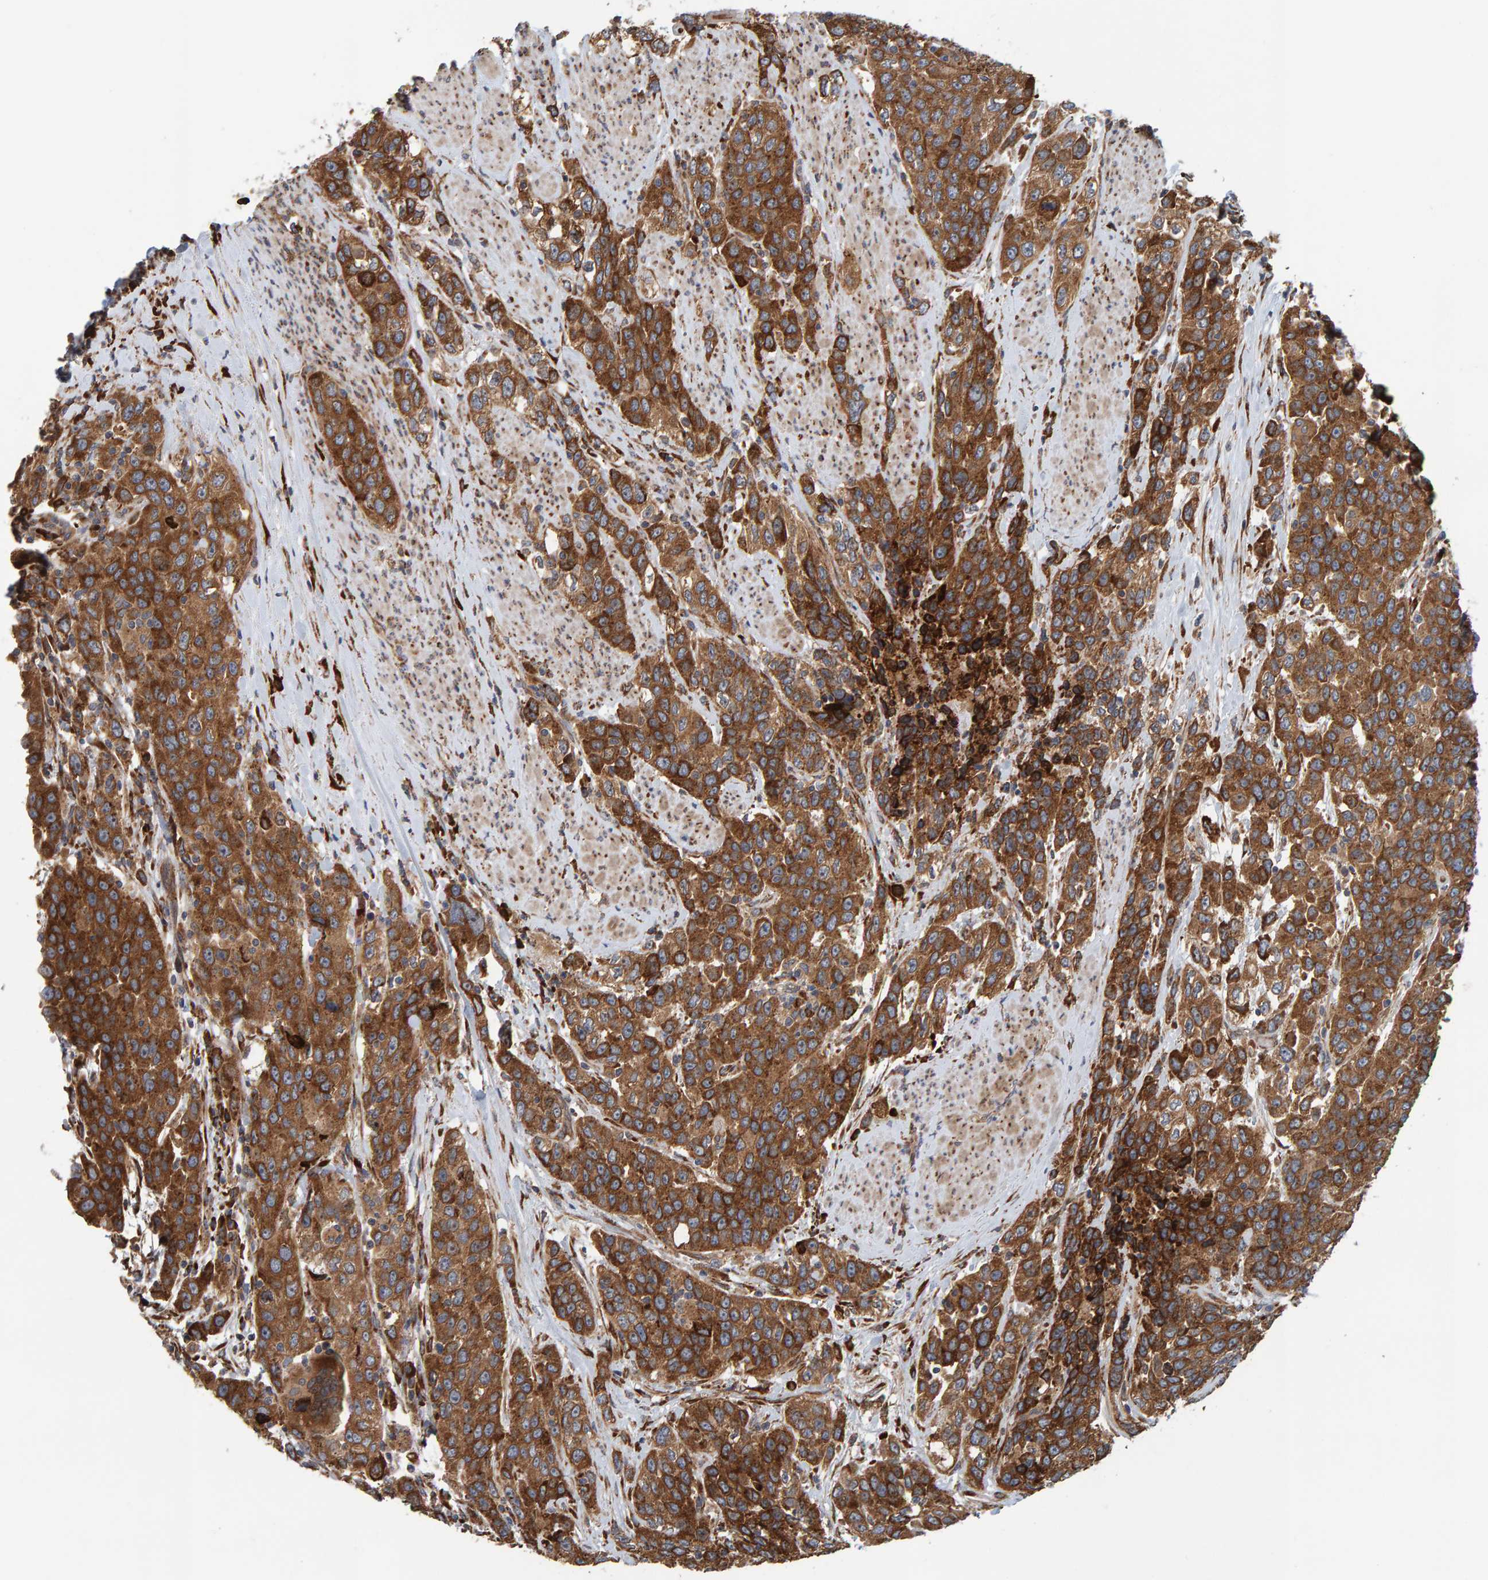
{"staining": {"intensity": "strong", "quantity": ">75%", "location": "cytoplasmic/membranous"}, "tissue": "urothelial cancer", "cell_type": "Tumor cells", "image_type": "cancer", "snomed": [{"axis": "morphology", "description": "Urothelial carcinoma, High grade"}, {"axis": "topography", "description": "Urinary bladder"}], "caption": "Tumor cells display high levels of strong cytoplasmic/membranous staining in approximately >75% of cells in urothelial carcinoma (high-grade).", "gene": "BAIAP2", "patient": {"sex": "female", "age": 80}}